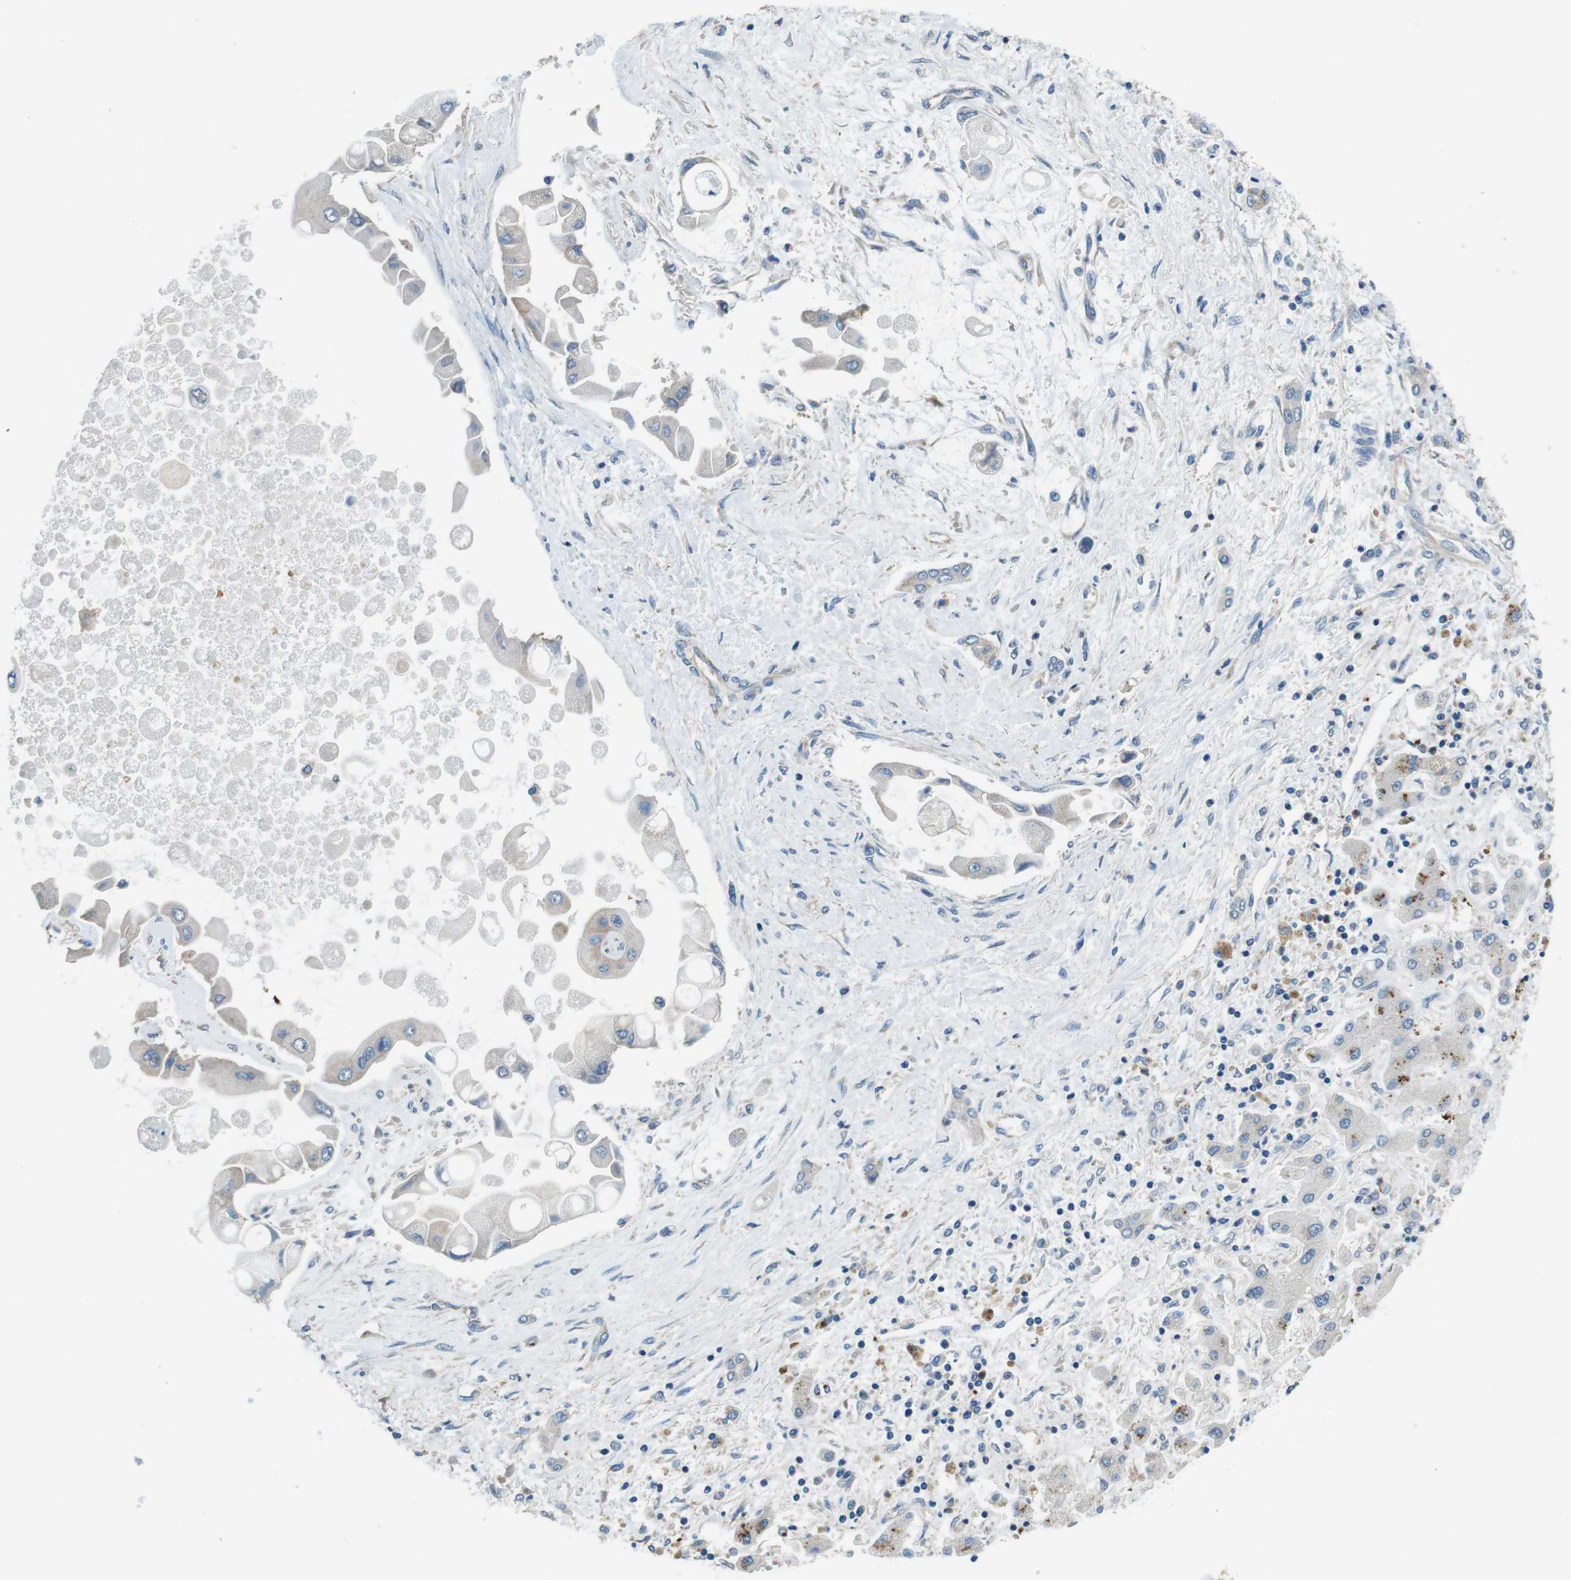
{"staining": {"intensity": "weak", "quantity": "<25%", "location": "cytoplasmic/membranous"}, "tissue": "liver cancer", "cell_type": "Tumor cells", "image_type": "cancer", "snomed": [{"axis": "morphology", "description": "Cholangiocarcinoma"}, {"axis": "topography", "description": "Liver"}], "caption": "High power microscopy image of an immunohistochemistry photomicrograph of cholangiocarcinoma (liver), revealing no significant positivity in tumor cells. (DAB immunohistochemistry (IHC), high magnification).", "gene": "DENND4C", "patient": {"sex": "male", "age": 50}}